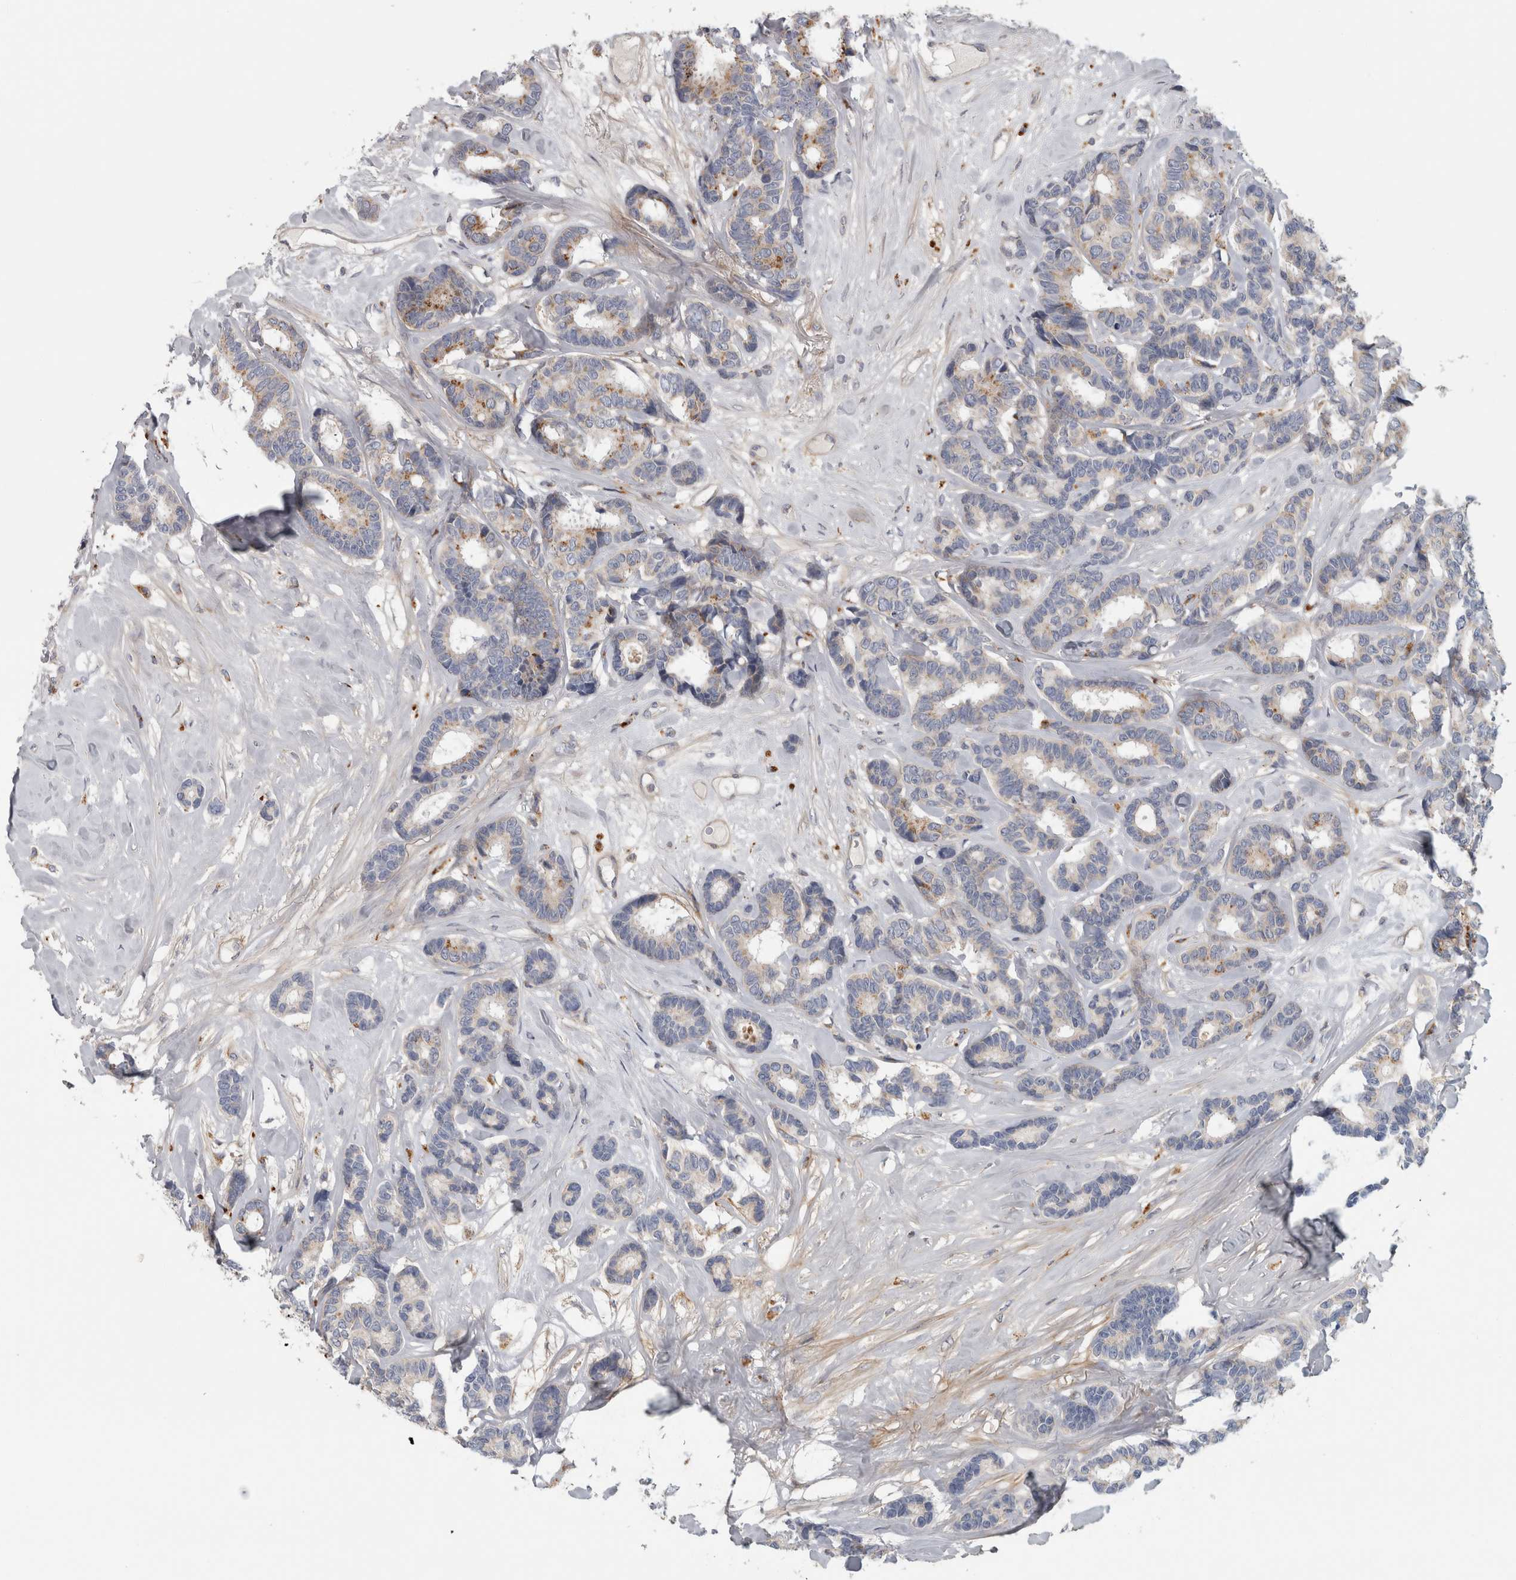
{"staining": {"intensity": "moderate", "quantity": "25%-75%", "location": "cytoplasmic/membranous"}, "tissue": "breast cancer", "cell_type": "Tumor cells", "image_type": "cancer", "snomed": [{"axis": "morphology", "description": "Duct carcinoma"}, {"axis": "topography", "description": "Breast"}], "caption": "Protein staining of breast cancer (intraductal carcinoma) tissue exhibits moderate cytoplasmic/membranous expression in approximately 25%-75% of tumor cells. The staining was performed using DAB to visualize the protein expression in brown, while the nuclei were stained in blue with hematoxylin (Magnification: 20x).", "gene": "ATXN2", "patient": {"sex": "female", "age": 87}}